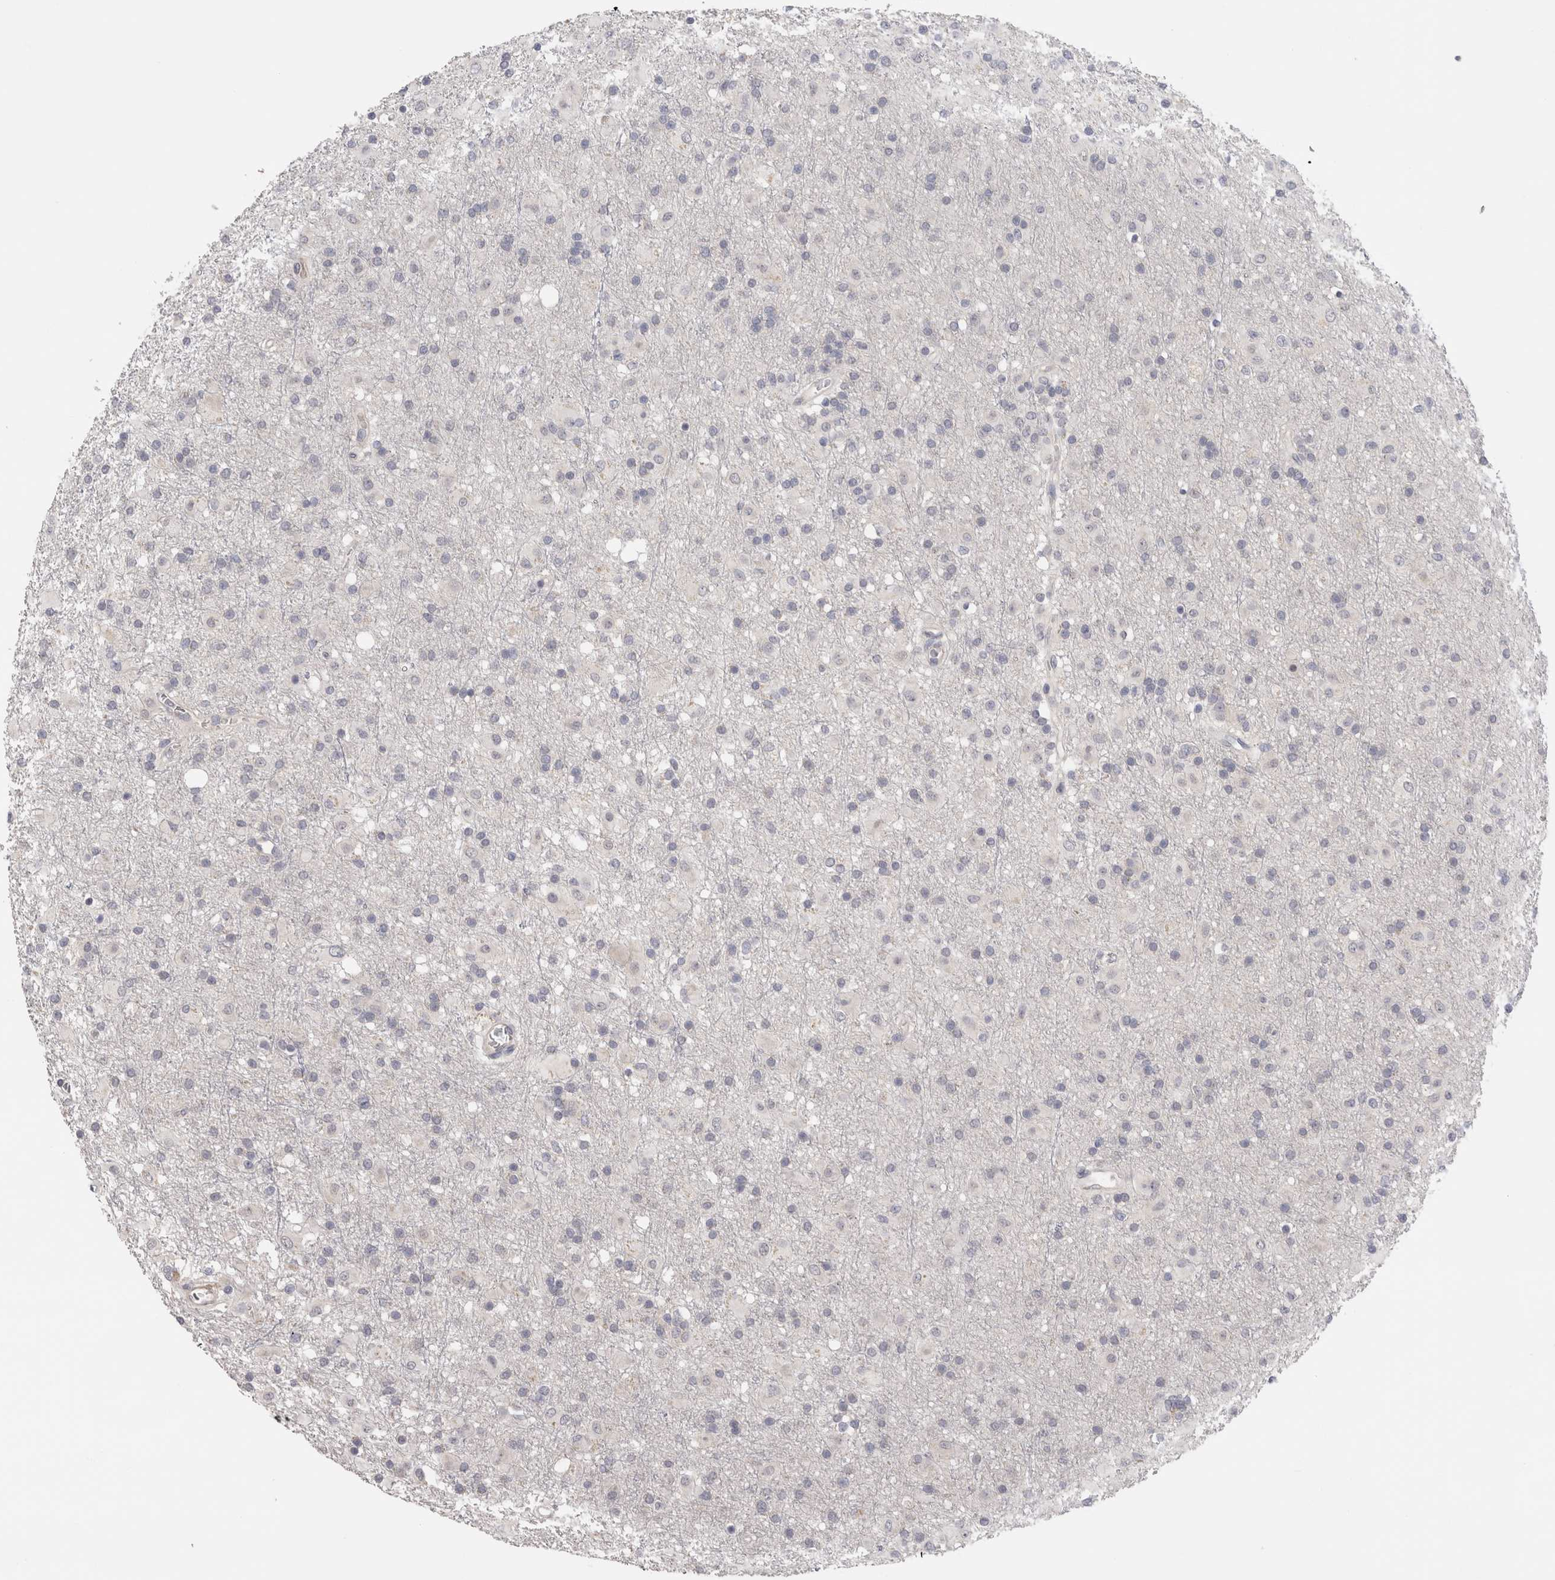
{"staining": {"intensity": "negative", "quantity": "none", "location": "none"}, "tissue": "glioma", "cell_type": "Tumor cells", "image_type": "cancer", "snomed": [{"axis": "morphology", "description": "Glioma, malignant, Low grade"}, {"axis": "topography", "description": "Brain"}], "caption": "Tumor cells show no significant expression in malignant glioma (low-grade).", "gene": "CRYBG1", "patient": {"sex": "male", "age": 65}}